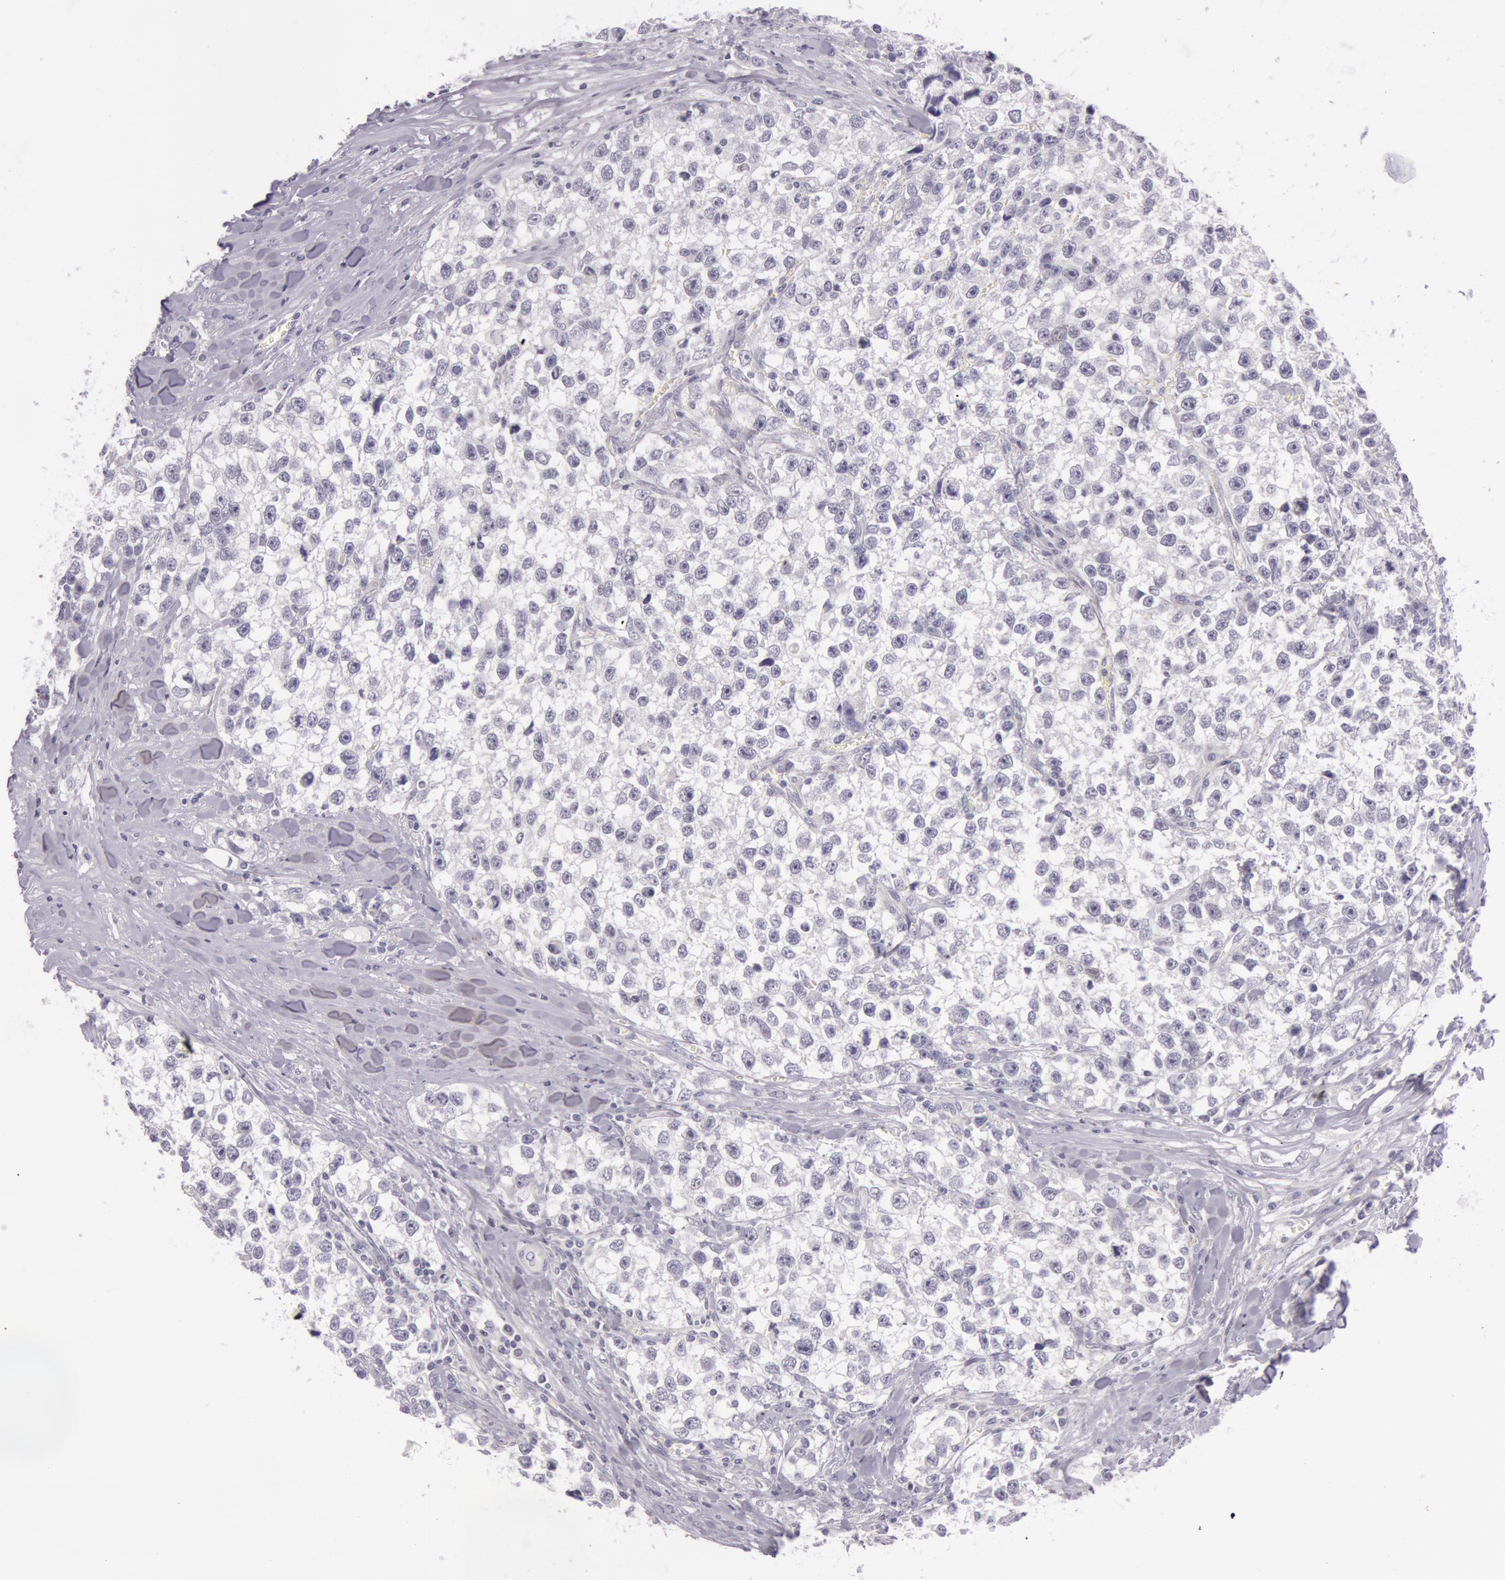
{"staining": {"intensity": "negative", "quantity": "none", "location": "none"}, "tissue": "testis cancer", "cell_type": "Tumor cells", "image_type": "cancer", "snomed": [{"axis": "morphology", "description": "Seminoma, NOS"}, {"axis": "morphology", "description": "Carcinoma, Embryonal, NOS"}, {"axis": "topography", "description": "Testis"}], "caption": "Immunohistochemistry photomicrograph of neoplastic tissue: seminoma (testis) stained with DAB (3,3'-diaminobenzidine) displays no significant protein expression in tumor cells.", "gene": "RBMY1F", "patient": {"sex": "male", "age": 30}}